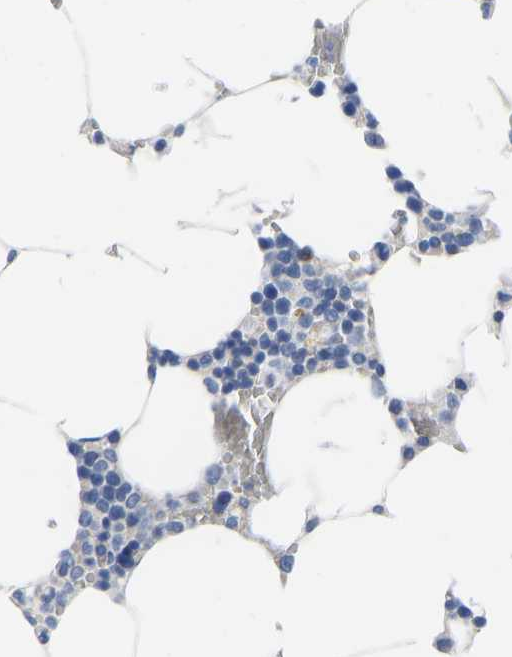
{"staining": {"intensity": "moderate", "quantity": "<25%", "location": "cytoplasmic/membranous"}, "tissue": "bone marrow", "cell_type": "Hematopoietic cells", "image_type": "normal", "snomed": [{"axis": "morphology", "description": "Normal tissue, NOS"}, {"axis": "topography", "description": "Bone marrow"}], "caption": "Immunohistochemical staining of unremarkable human bone marrow exhibits low levels of moderate cytoplasmic/membranous positivity in approximately <25% of hematopoietic cells. (IHC, brightfield microscopy, high magnification).", "gene": "OLIG2", "patient": {"sex": "male", "age": 70}}